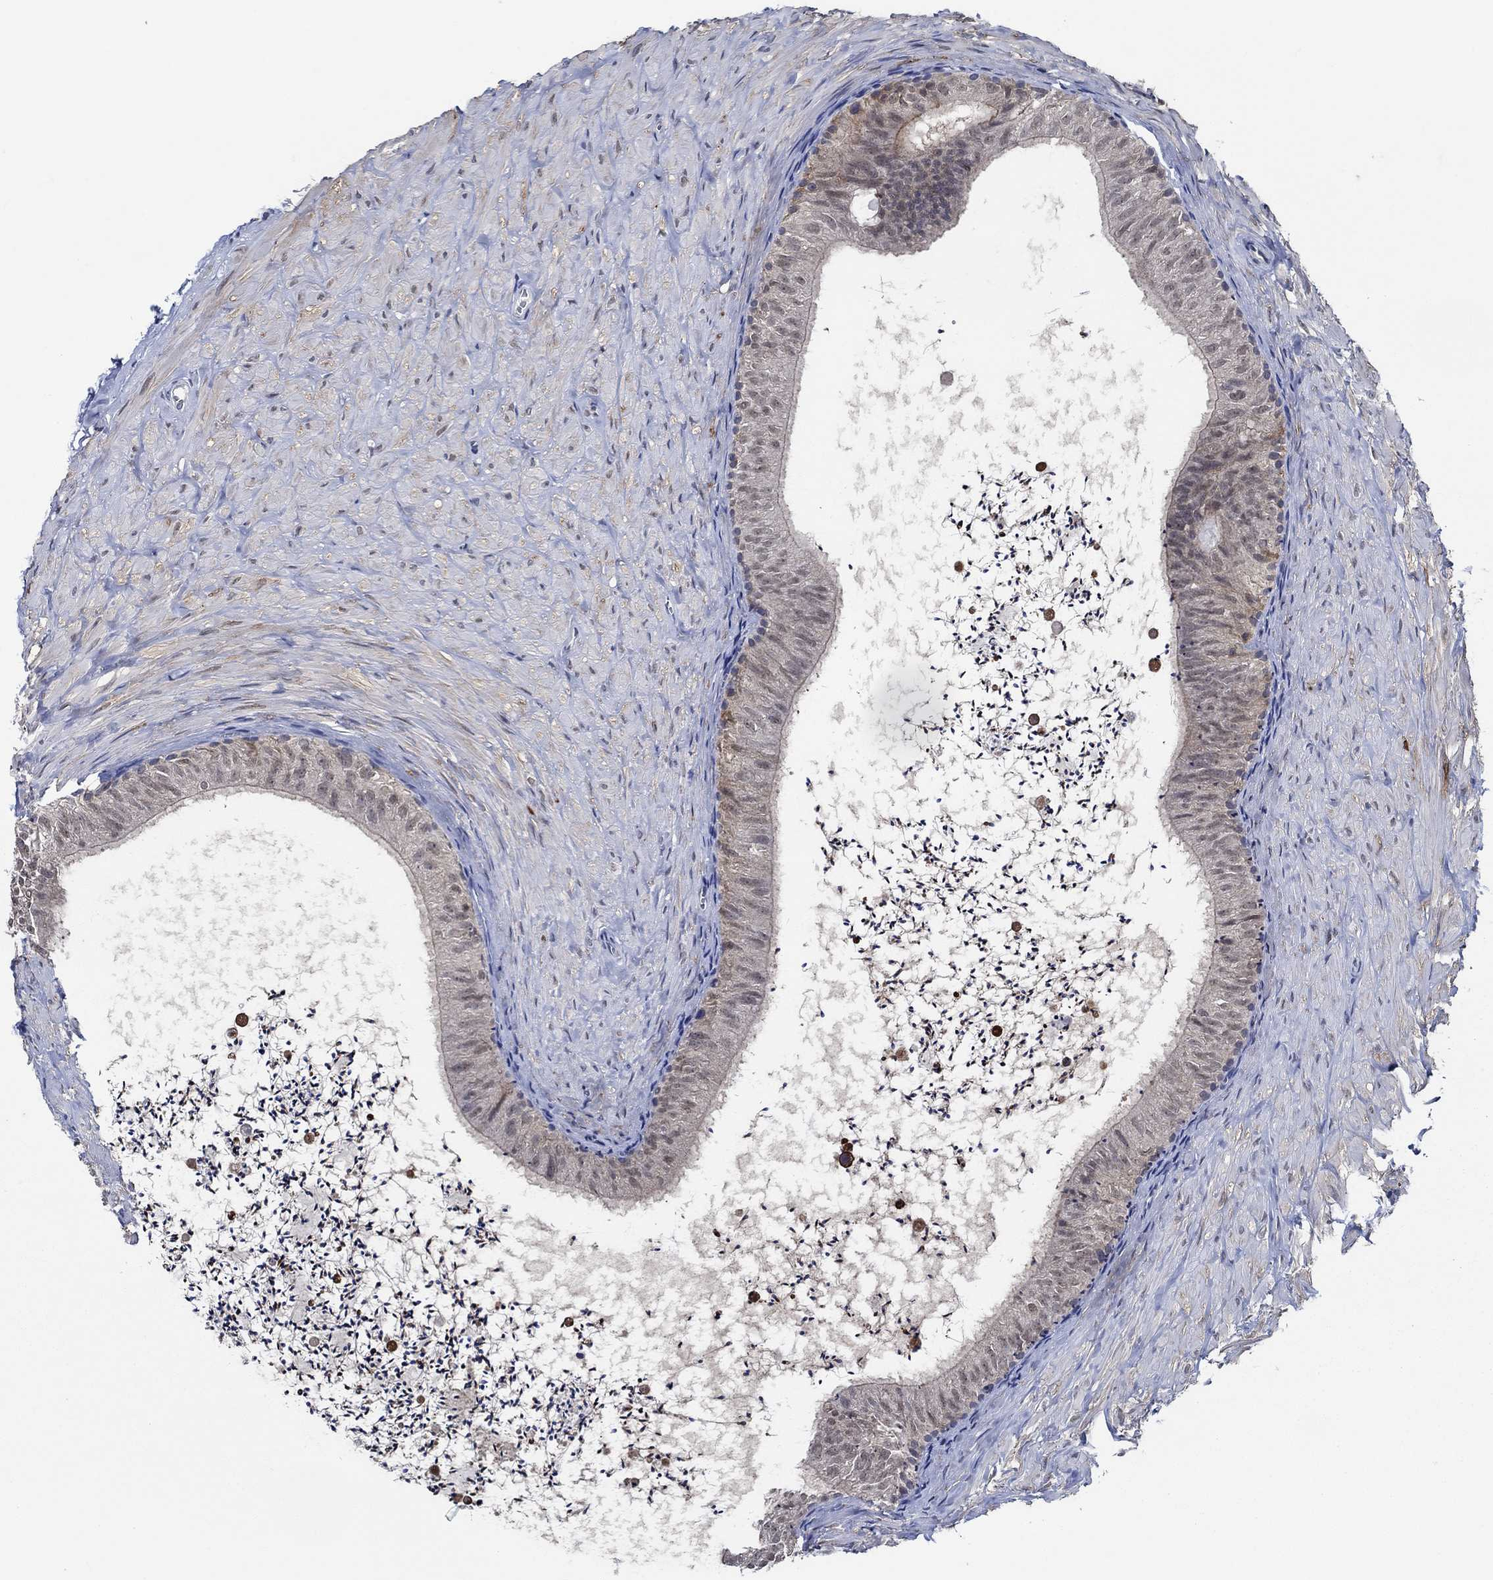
{"staining": {"intensity": "negative", "quantity": "none", "location": "none"}, "tissue": "epididymis", "cell_type": "Glandular cells", "image_type": "normal", "snomed": [{"axis": "morphology", "description": "Normal tissue, NOS"}, {"axis": "topography", "description": "Epididymis"}], "caption": "This is an IHC image of benign epididymis. There is no expression in glandular cells.", "gene": "DACT1", "patient": {"sex": "male", "age": 32}}